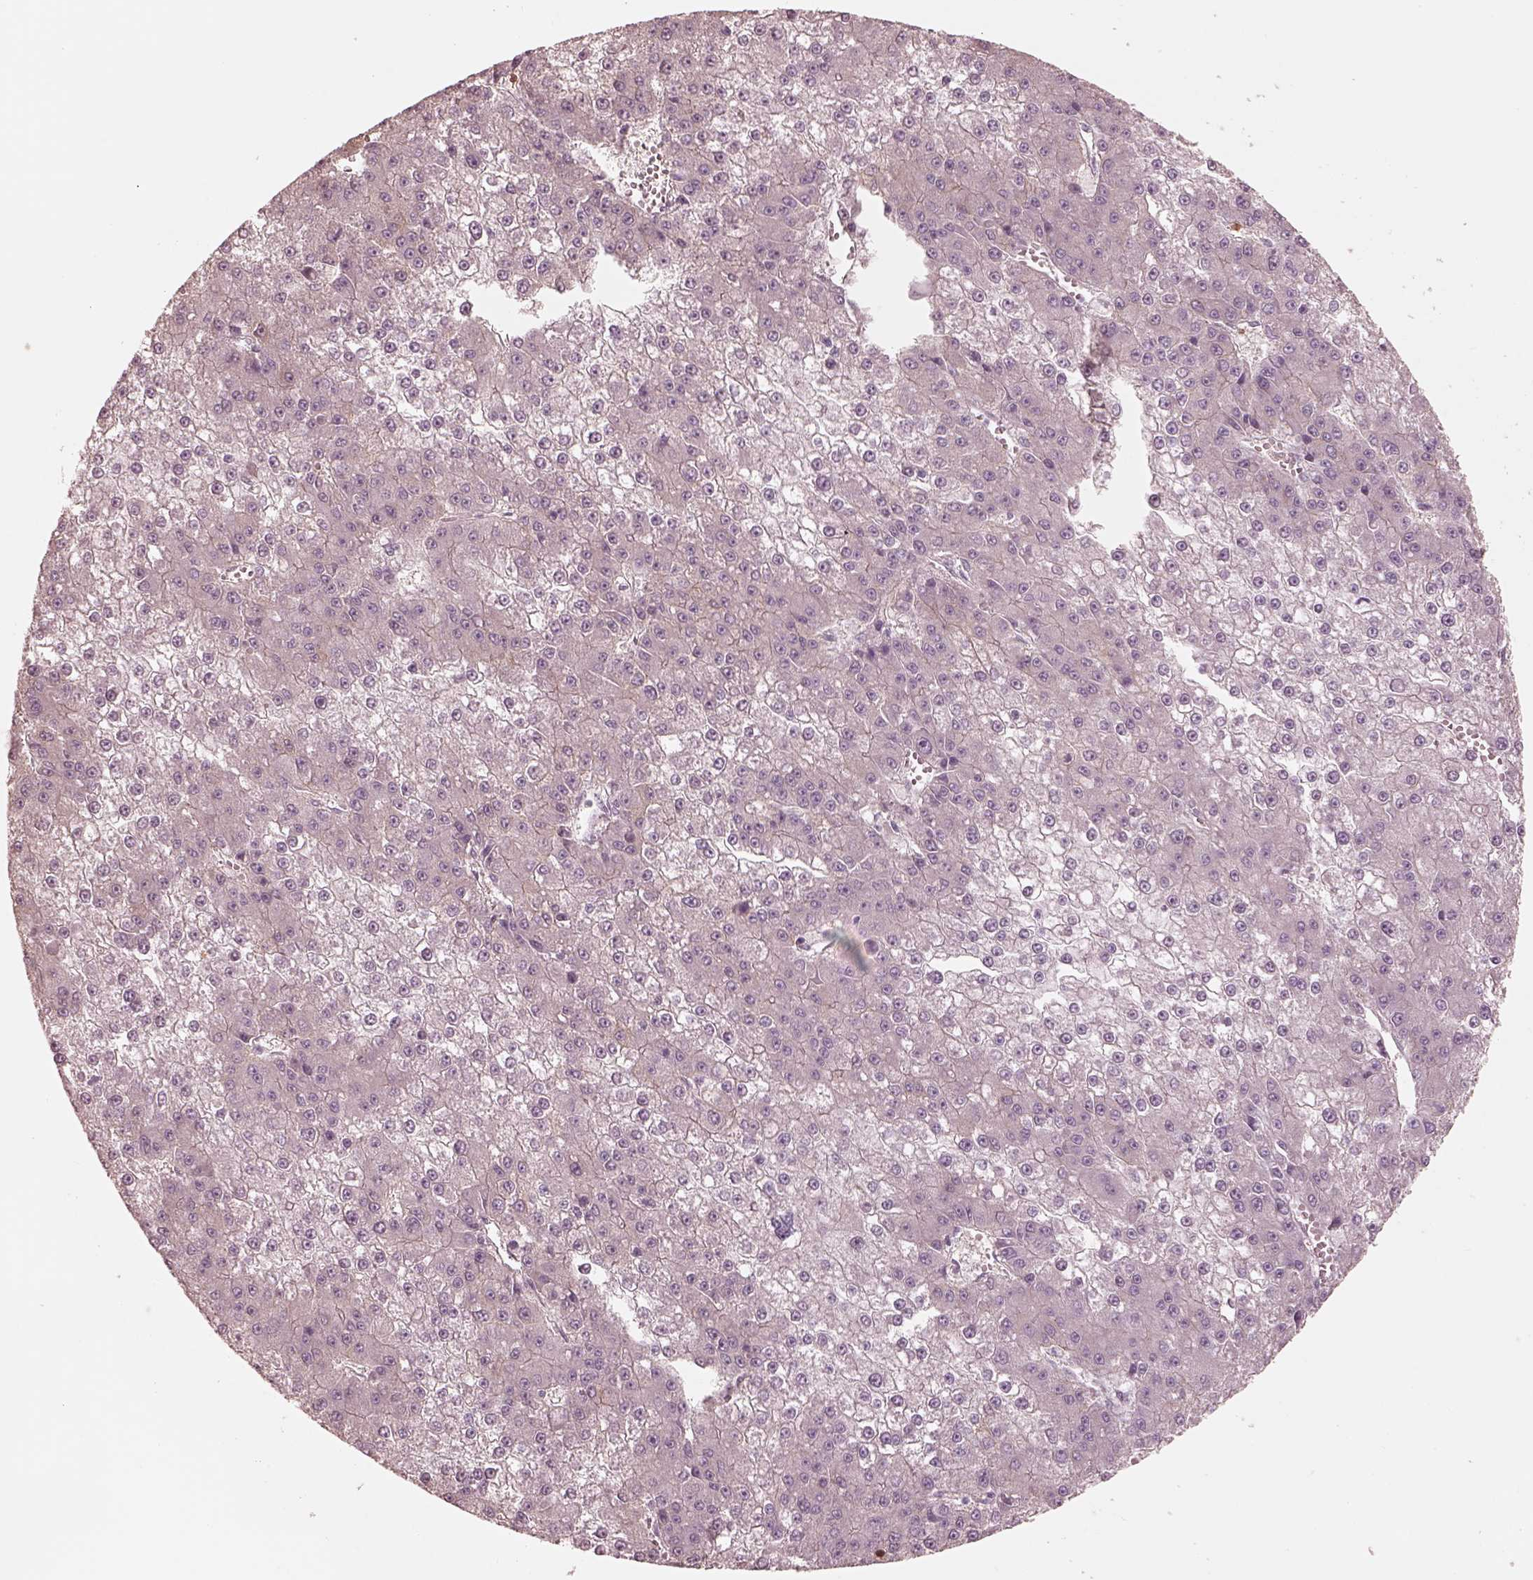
{"staining": {"intensity": "negative", "quantity": "none", "location": "none"}, "tissue": "liver cancer", "cell_type": "Tumor cells", "image_type": "cancer", "snomed": [{"axis": "morphology", "description": "Carcinoma, Hepatocellular, NOS"}, {"axis": "topography", "description": "Liver"}], "caption": "The IHC image has no significant positivity in tumor cells of liver cancer tissue.", "gene": "GPRIN1", "patient": {"sex": "female", "age": 73}}